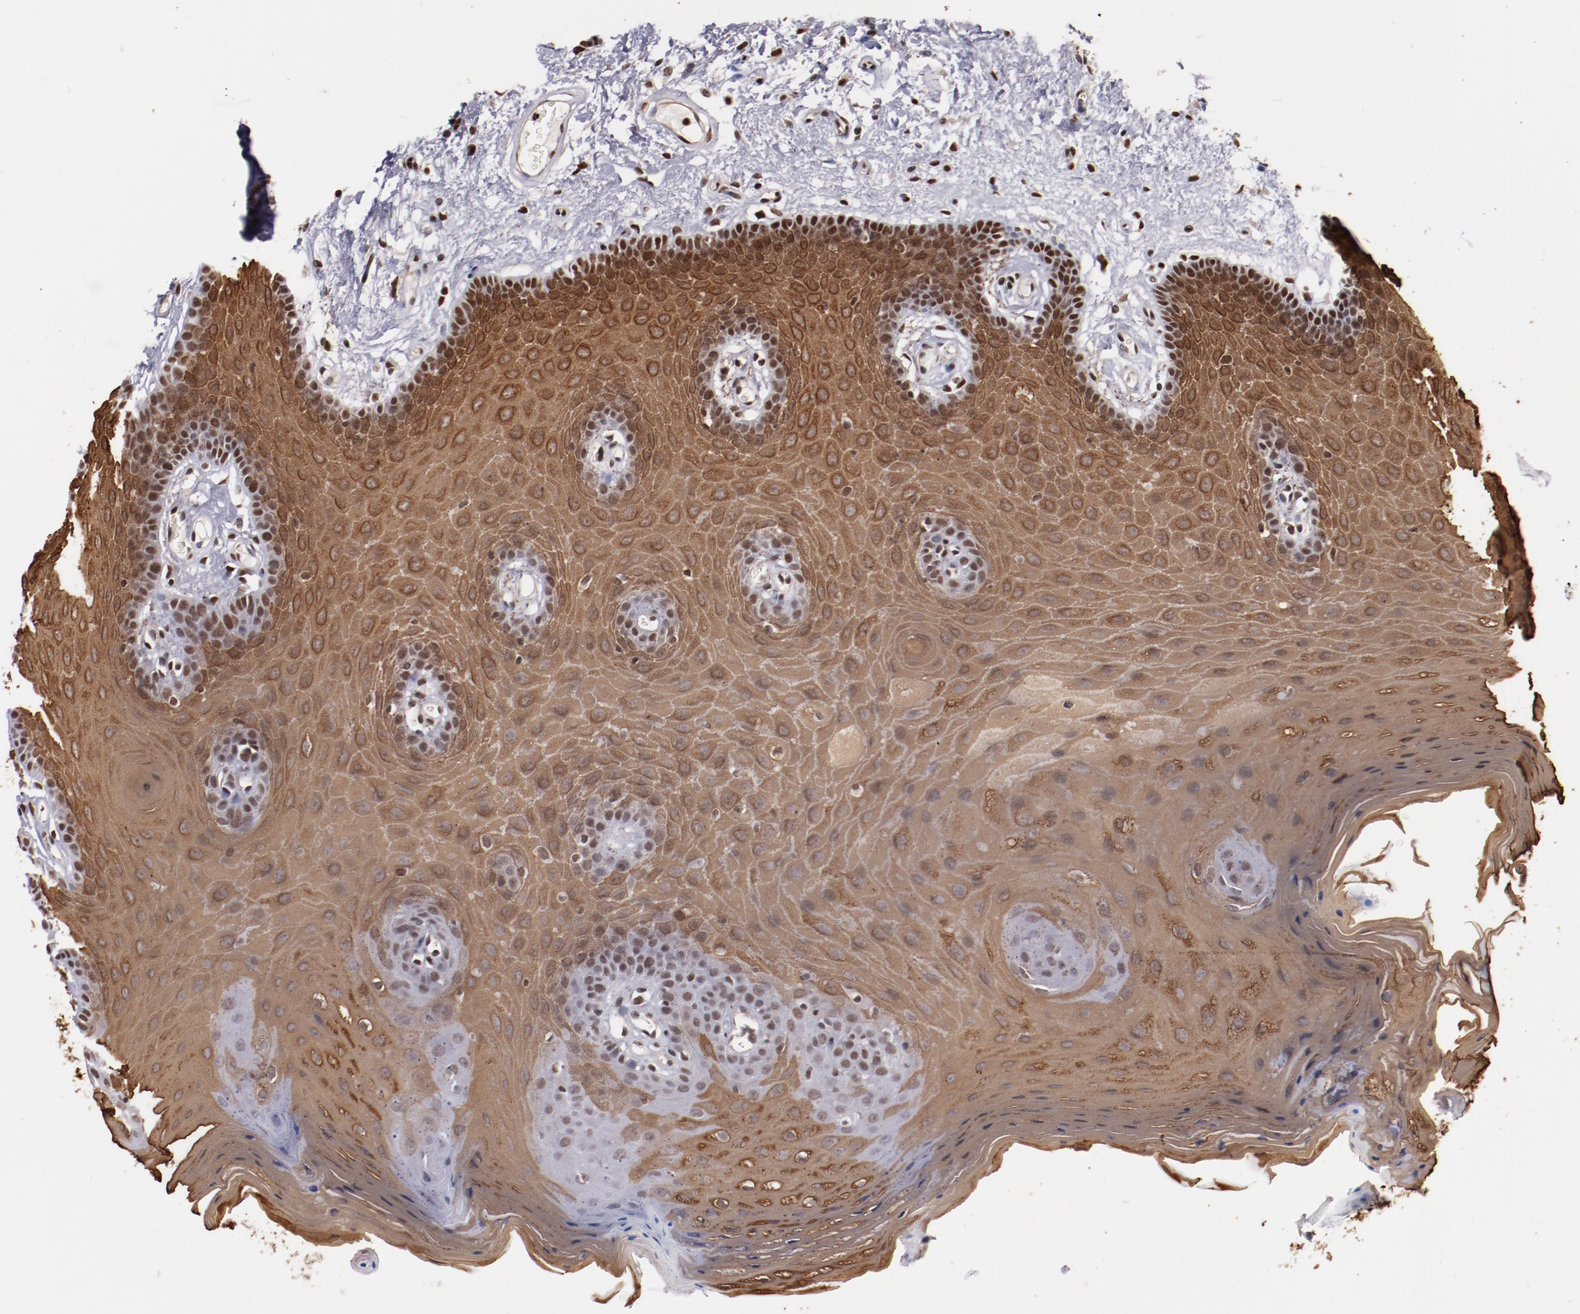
{"staining": {"intensity": "moderate", "quantity": ">75%", "location": "cytoplasmic/membranous,nuclear"}, "tissue": "oral mucosa", "cell_type": "Squamous epithelial cells", "image_type": "normal", "snomed": [{"axis": "morphology", "description": "Normal tissue, NOS"}, {"axis": "morphology", "description": "Squamous cell carcinoma, NOS"}, {"axis": "topography", "description": "Skeletal muscle"}, {"axis": "topography", "description": "Oral tissue"}, {"axis": "topography", "description": "Head-Neck"}], "caption": "Immunohistochemical staining of unremarkable oral mucosa reveals >75% levels of moderate cytoplasmic/membranous,nuclear protein expression in approximately >75% of squamous epithelial cells. Immunohistochemistry (ihc) stains the protein in brown and the nuclei are stained blue.", "gene": "STAG2", "patient": {"sex": "male", "age": 71}}